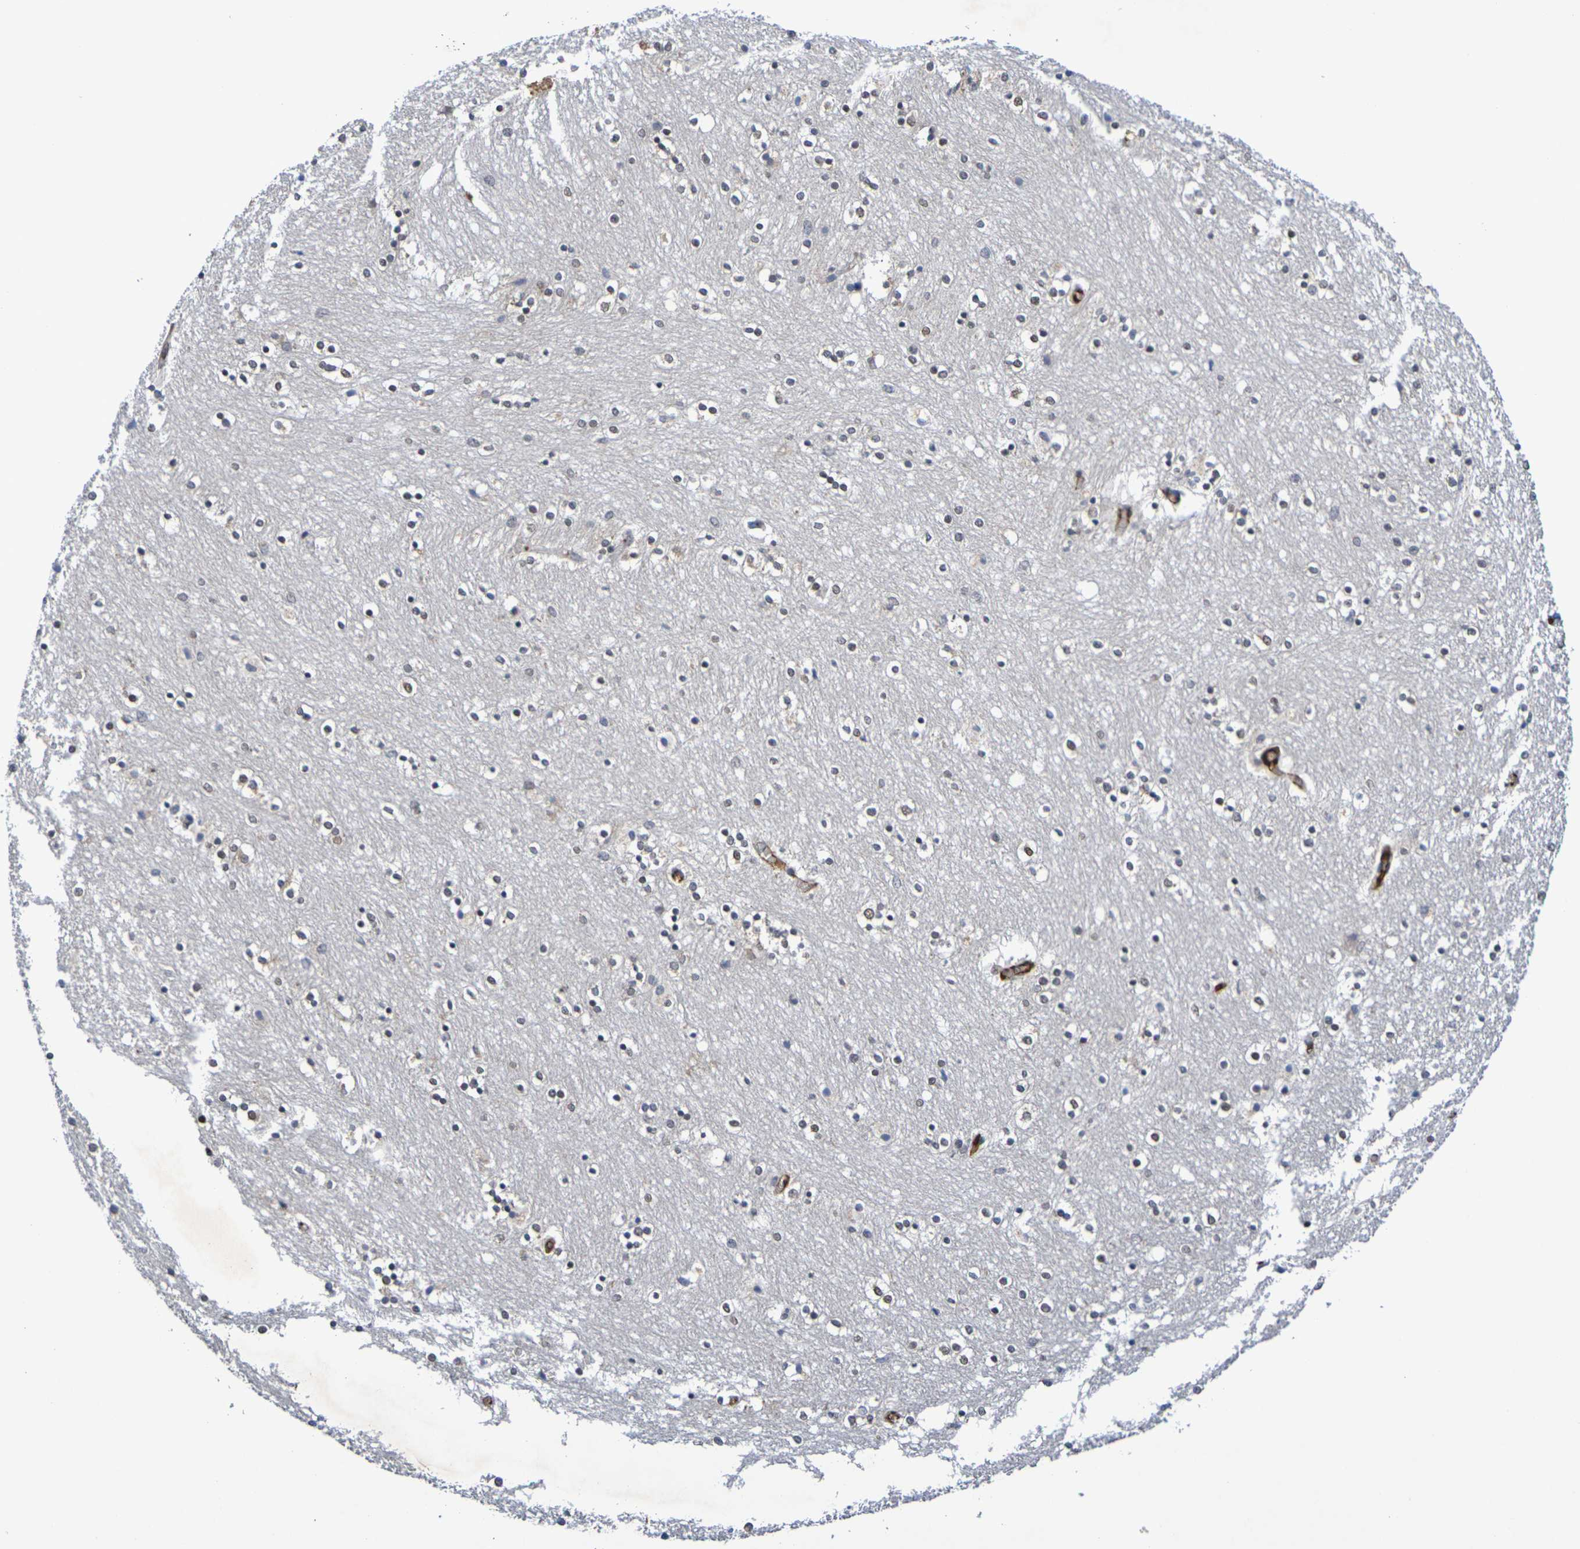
{"staining": {"intensity": "moderate", "quantity": "25%-75%", "location": "nuclear"}, "tissue": "caudate", "cell_type": "Glial cells", "image_type": "normal", "snomed": [{"axis": "morphology", "description": "Normal tissue, NOS"}, {"axis": "topography", "description": "Lateral ventricle wall"}], "caption": "The micrograph demonstrates immunohistochemical staining of benign caudate. There is moderate nuclear expression is identified in about 25%-75% of glial cells.", "gene": "TERF2", "patient": {"sex": "female", "age": 54}}